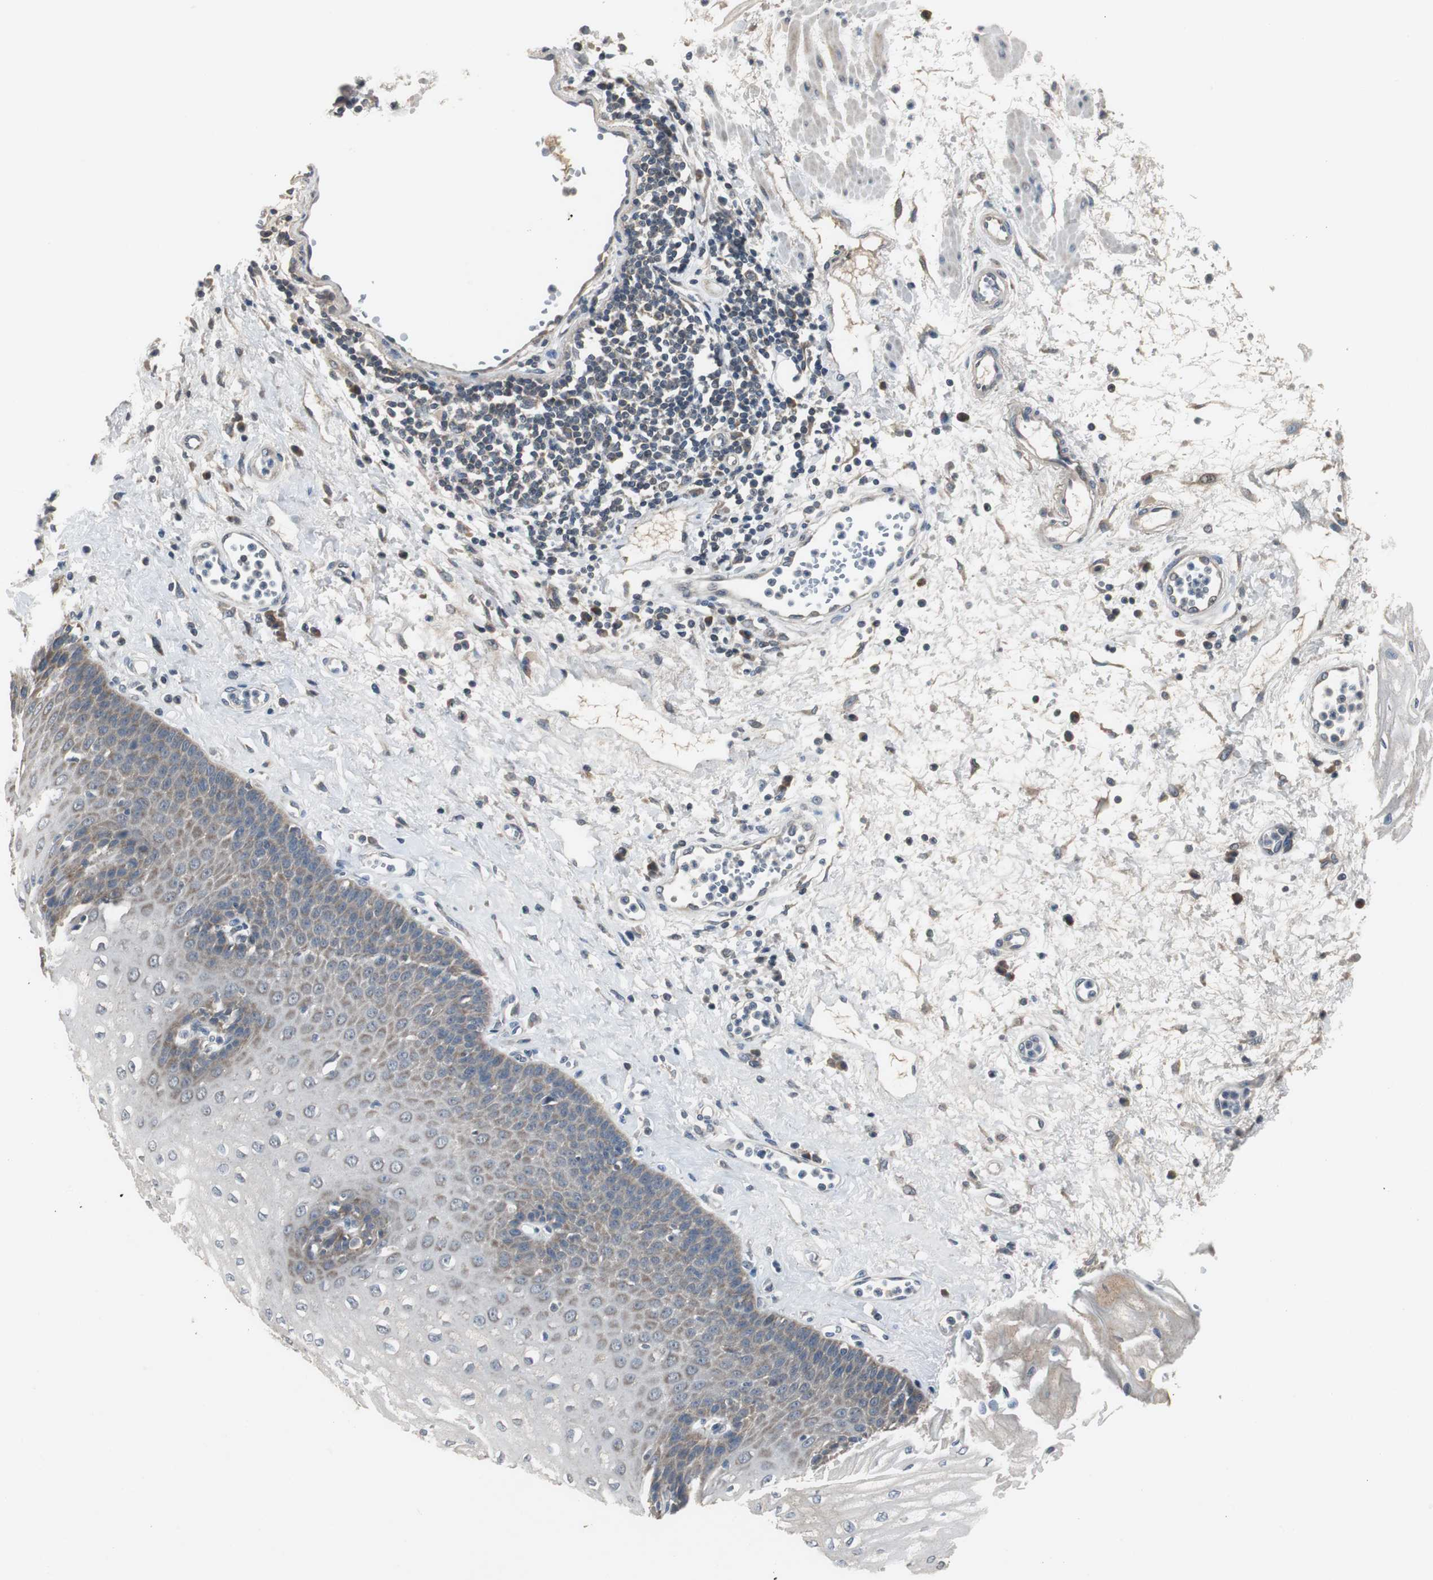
{"staining": {"intensity": "weak", "quantity": "25%-75%", "location": "cytoplasmic/membranous"}, "tissue": "esophagus", "cell_type": "Squamous epithelial cells", "image_type": "normal", "snomed": [{"axis": "morphology", "description": "Normal tissue, NOS"}, {"axis": "morphology", "description": "Squamous cell carcinoma, NOS"}, {"axis": "topography", "description": "Esophagus"}], "caption": "A brown stain shows weak cytoplasmic/membranous positivity of a protein in squamous epithelial cells of normal esophagus. Using DAB (brown) and hematoxylin (blue) stains, captured at high magnification using brightfield microscopy.", "gene": "MYT1", "patient": {"sex": "male", "age": 65}}